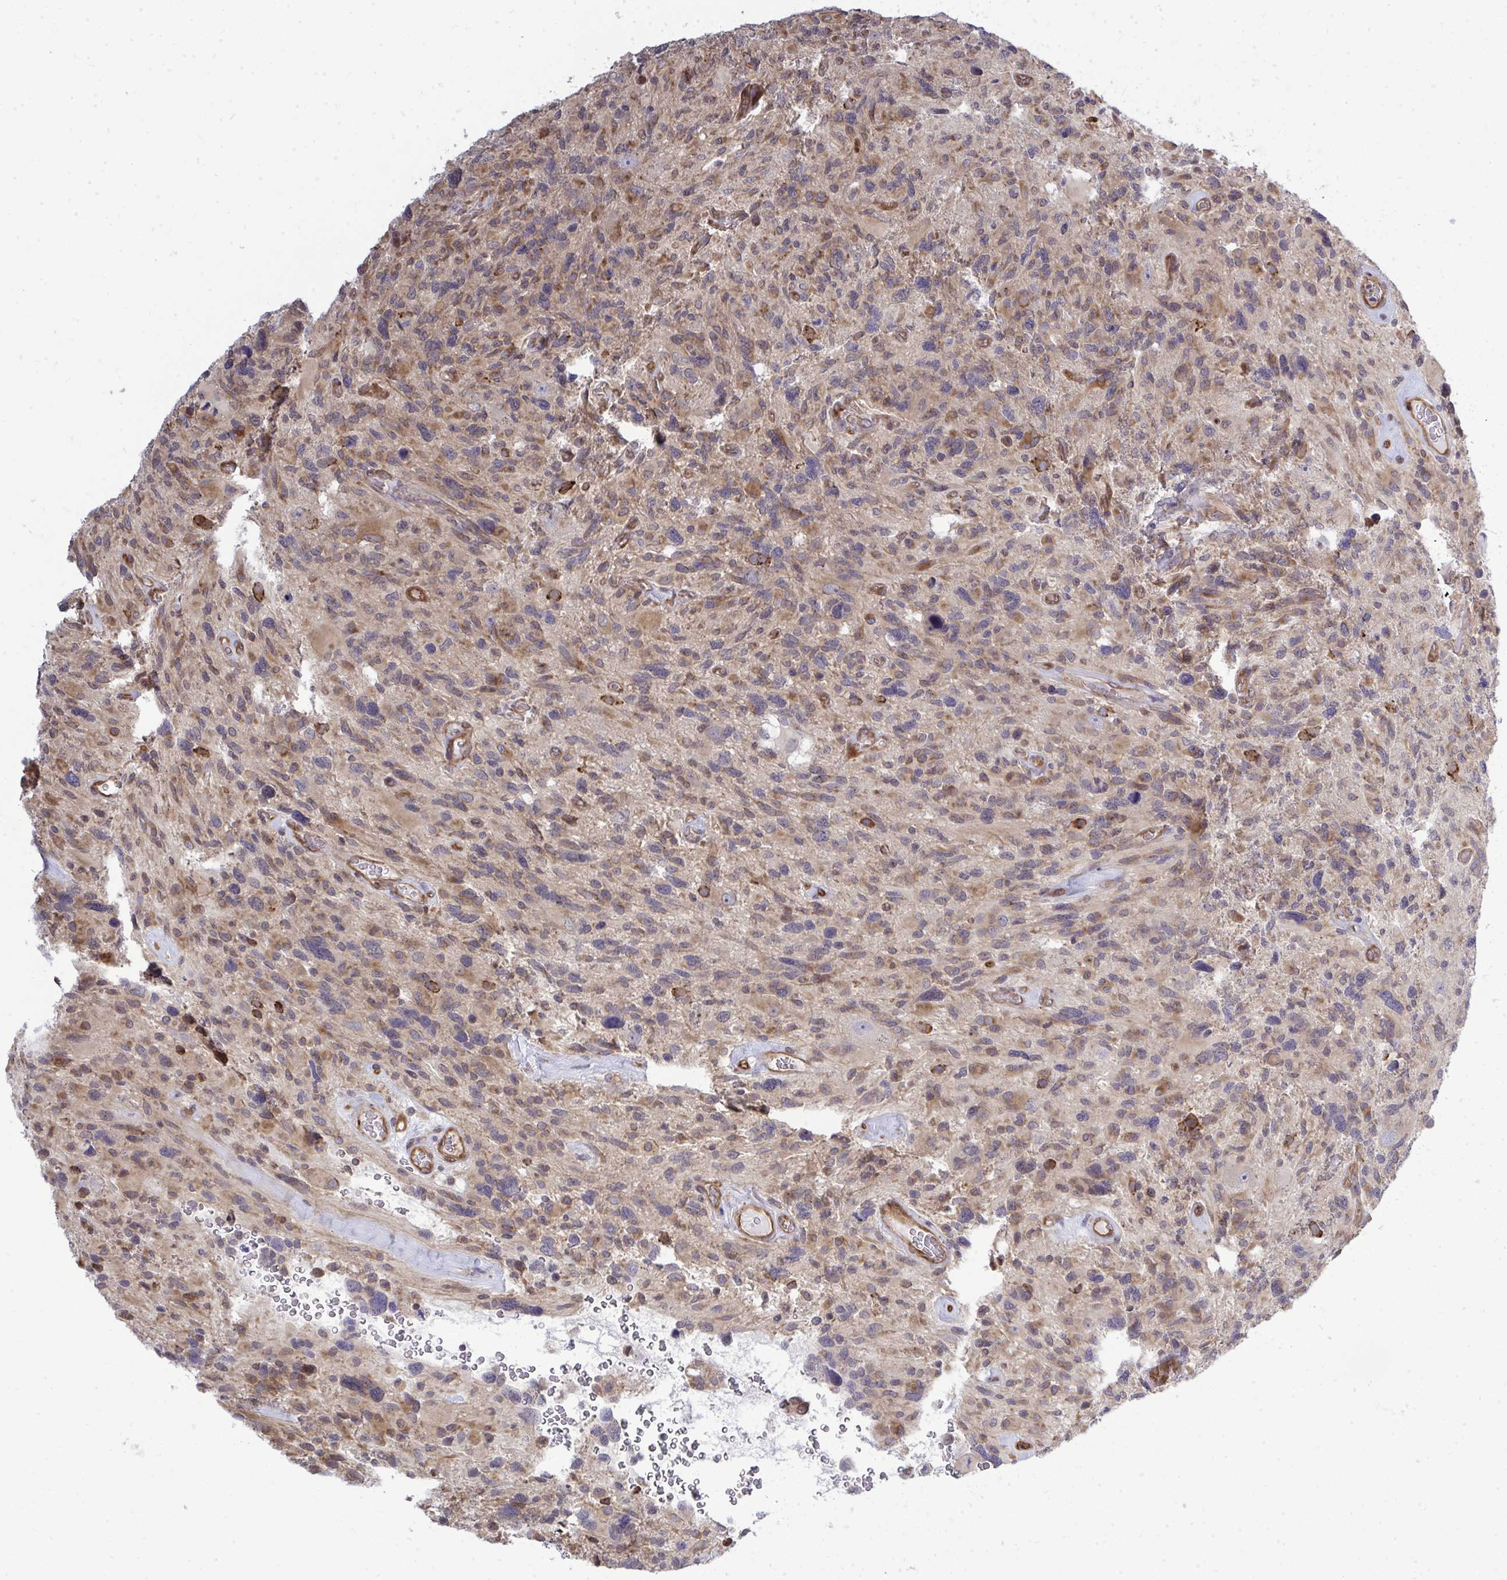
{"staining": {"intensity": "weak", "quantity": ">75%", "location": "cytoplasmic/membranous"}, "tissue": "glioma", "cell_type": "Tumor cells", "image_type": "cancer", "snomed": [{"axis": "morphology", "description": "Glioma, malignant, High grade"}, {"axis": "topography", "description": "Brain"}], "caption": "Protein staining of malignant glioma (high-grade) tissue shows weak cytoplasmic/membranous positivity in about >75% of tumor cells.", "gene": "FUT10", "patient": {"sex": "male", "age": 49}}